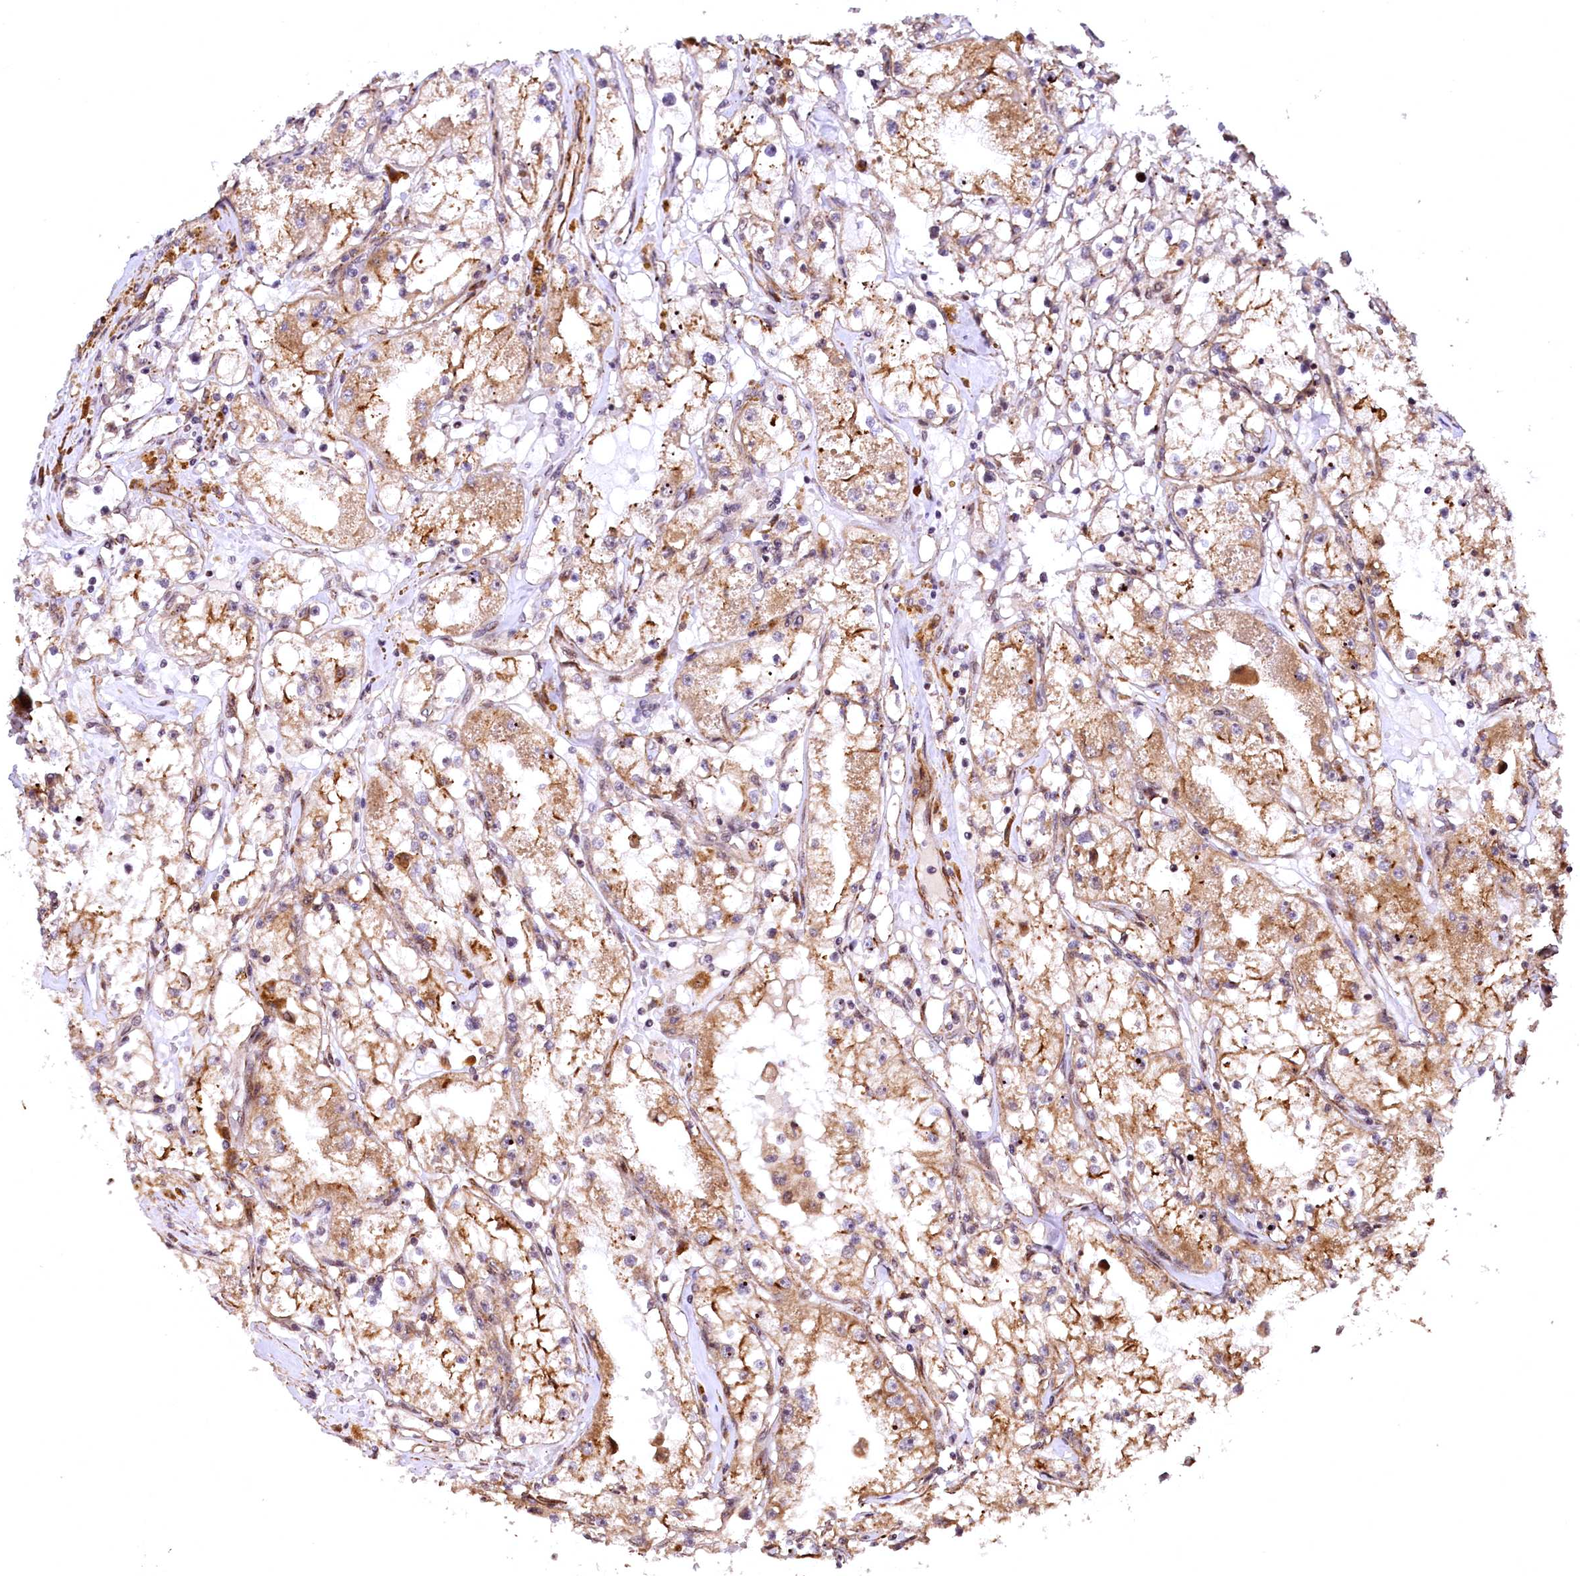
{"staining": {"intensity": "moderate", "quantity": ">75%", "location": "cytoplasmic/membranous"}, "tissue": "renal cancer", "cell_type": "Tumor cells", "image_type": "cancer", "snomed": [{"axis": "morphology", "description": "Adenocarcinoma, NOS"}, {"axis": "topography", "description": "Kidney"}], "caption": "Protein staining of renal adenocarcinoma tissue exhibits moderate cytoplasmic/membranous staining in approximately >75% of tumor cells.", "gene": "PDS5B", "patient": {"sex": "male", "age": 56}}